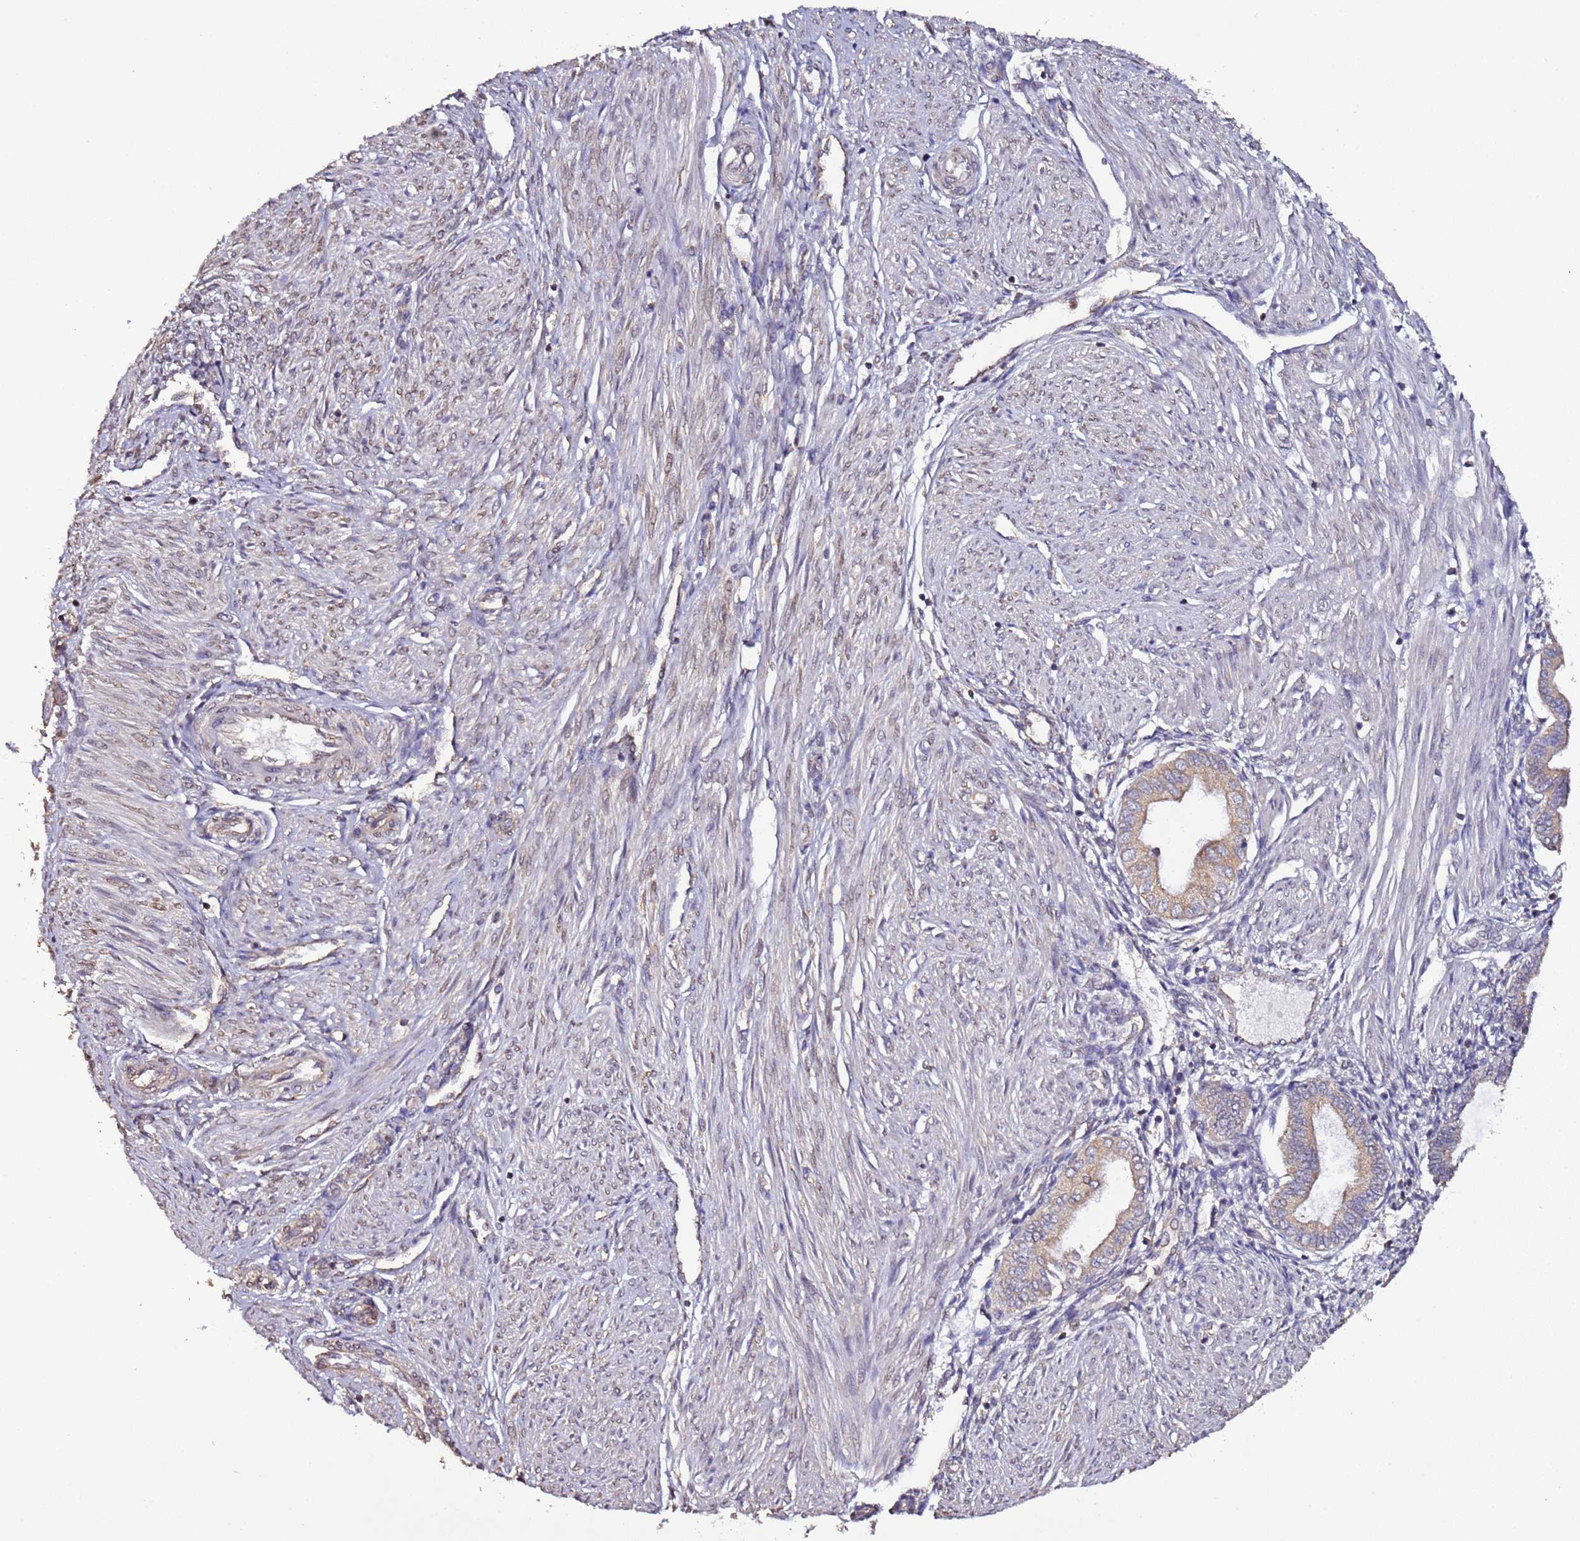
{"staining": {"intensity": "weak", "quantity": "<25%", "location": "cytoplasmic/membranous"}, "tissue": "endometrium", "cell_type": "Cells in endometrial stroma", "image_type": "normal", "snomed": [{"axis": "morphology", "description": "Normal tissue, NOS"}, {"axis": "topography", "description": "Endometrium"}], "caption": "Endometrium stained for a protein using immunohistochemistry exhibits no expression cells in endometrial stroma.", "gene": "SLC41A3", "patient": {"sex": "female", "age": 53}}